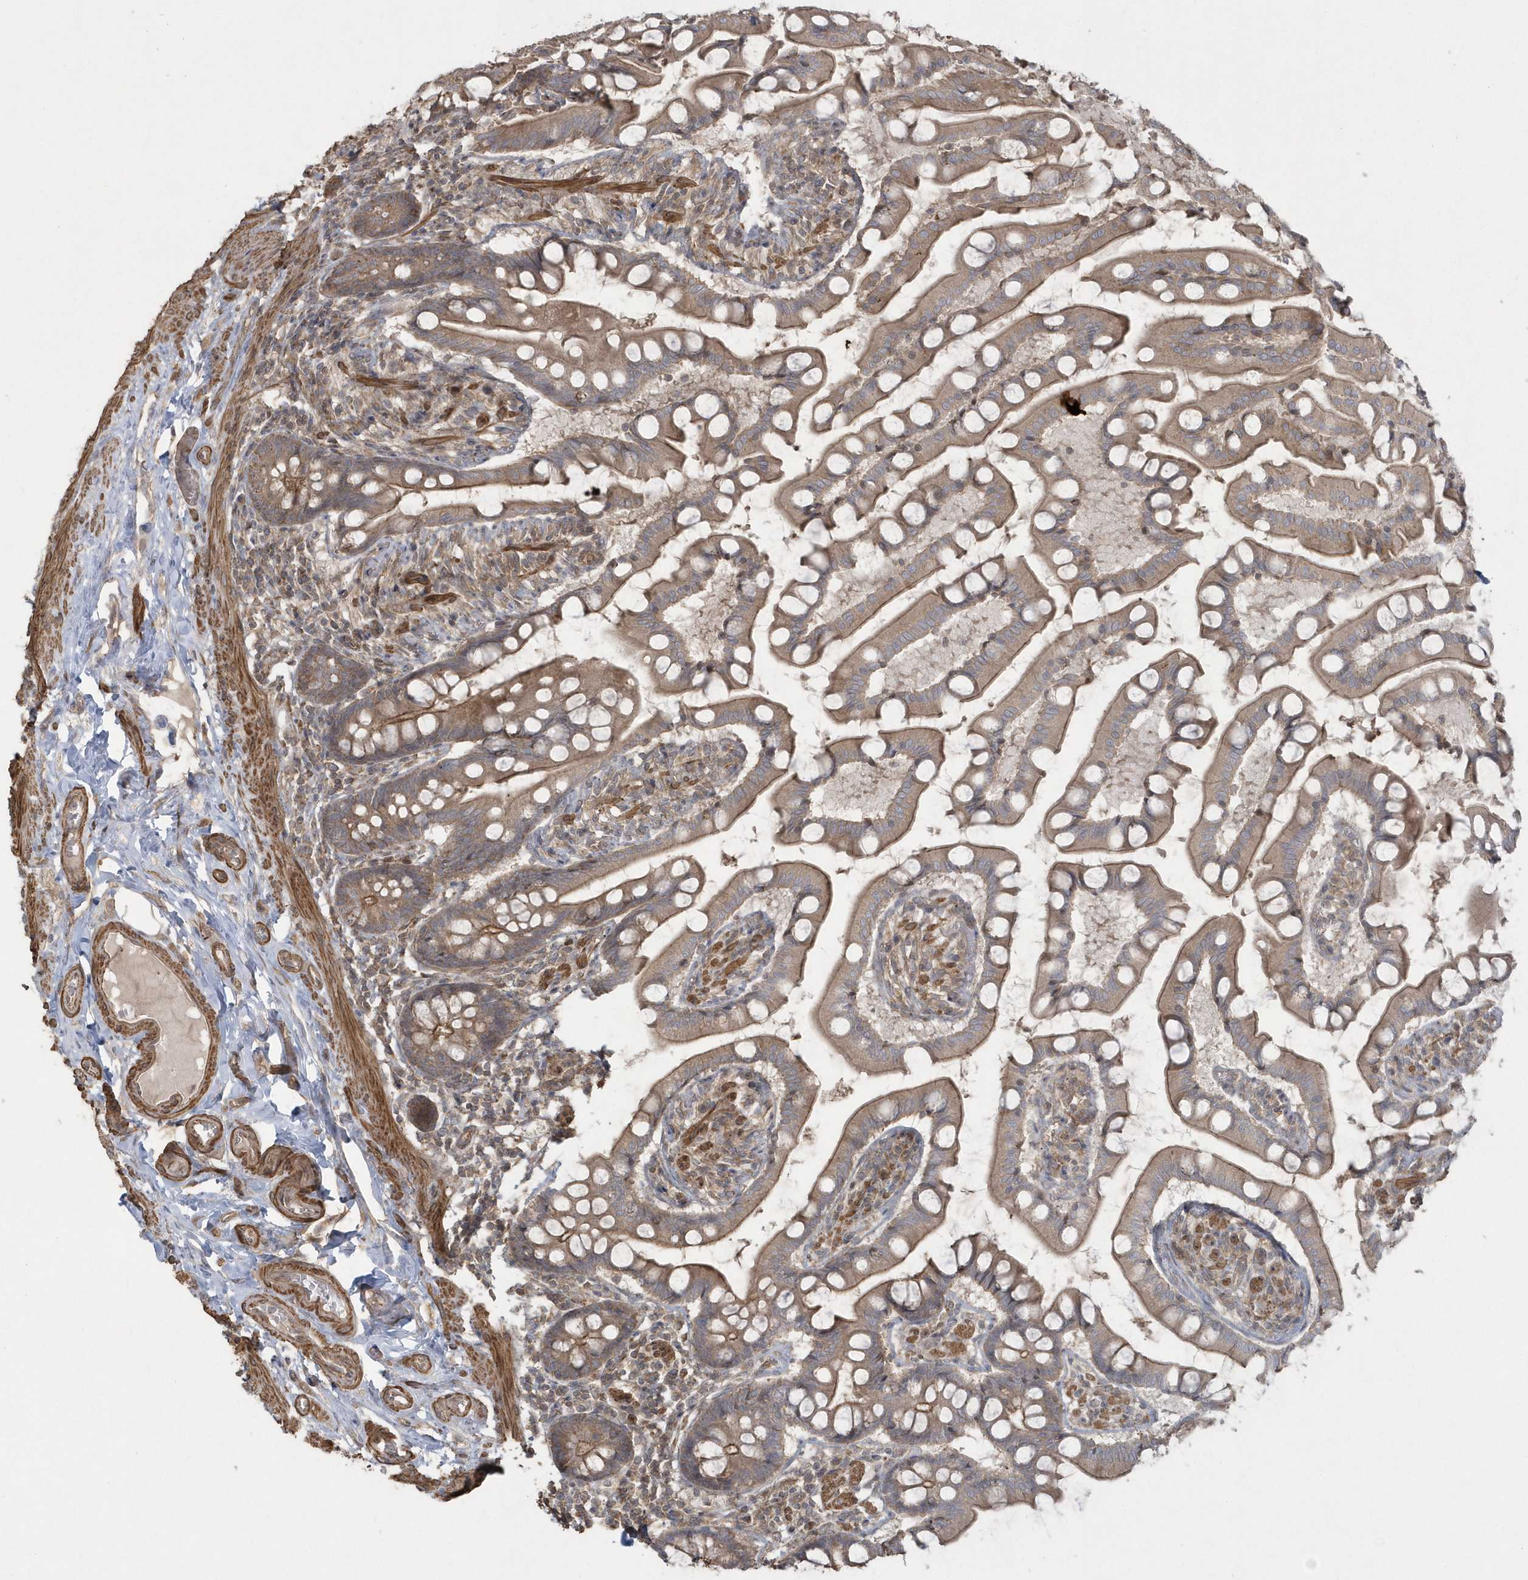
{"staining": {"intensity": "moderate", "quantity": ">75%", "location": "cytoplasmic/membranous"}, "tissue": "small intestine", "cell_type": "Glandular cells", "image_type": "normal", "snomed": [{"axis": "morphology", "description": "Normal tissue, NOS"}, {"axis": "topography", "description": "Small intestine"}], "caption": "A brown stain shows moderate cytoplasmic/membranous staining of a protein in glandular cells of unremarkable small intestine. (DAB IHC, brown staining for protein, blue staining for nuclei).", "gene": "ARMC8", "patient": {"sex": "male", "age": 41}}